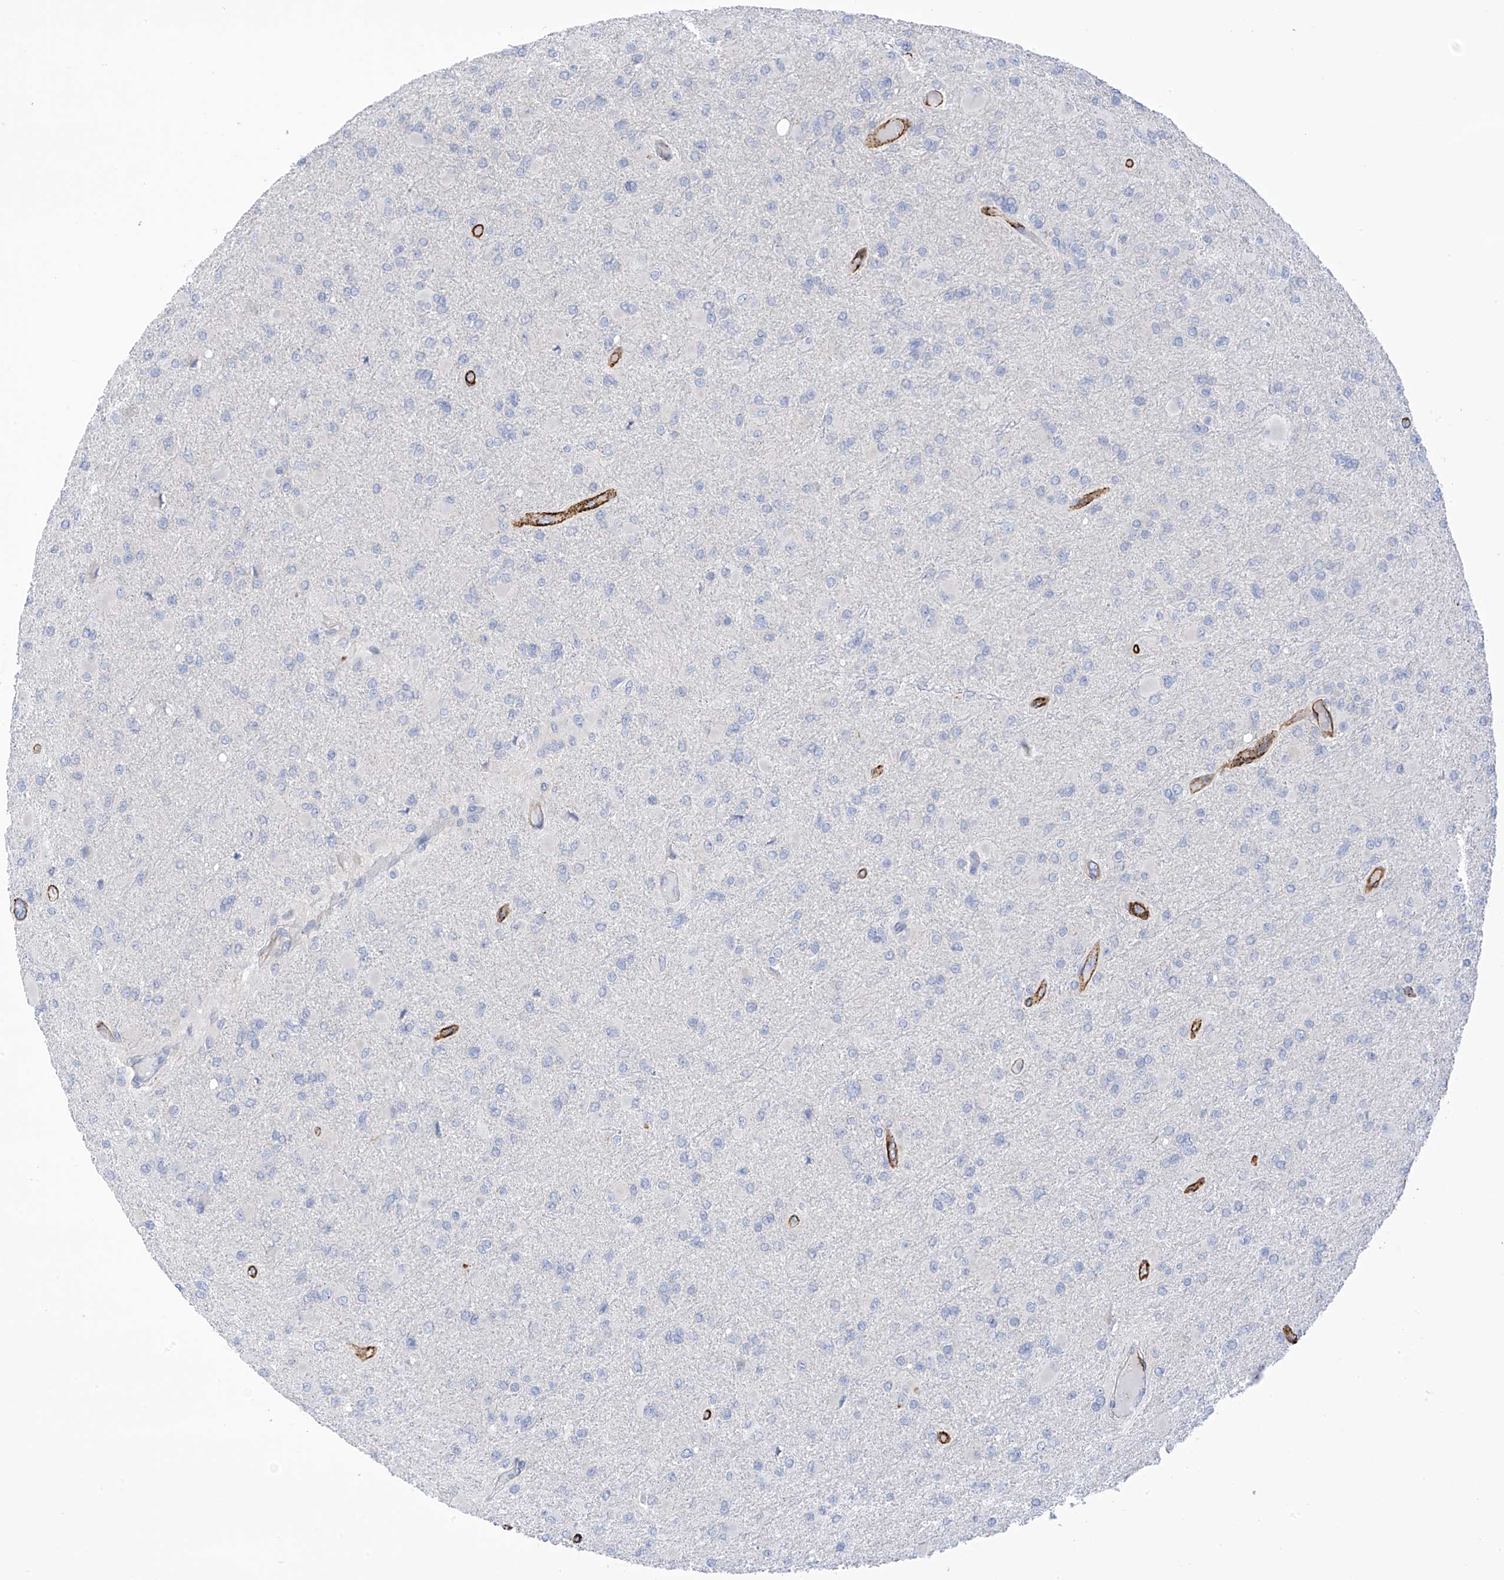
{"staining": {"intensity": "negative", "quantity": "none", "location": "none"}, "tissue": "glioma", "cell_type": "Tumor cells", "image_type": "cancer", "snomed": [{"axis": "morphology", "description": "Glioma, malignant, High grade"}, {"axis": "topography", "description": "Cerebral cortex"}], "caption": "DAB (3,3'-diaminobenzidine) immunohistochemical staining of high-grade glioma (malignant) shows no significant expression in tumor cells.", "gene": "SLC6A12", "patient": {"sex": "female", "age": 36}}